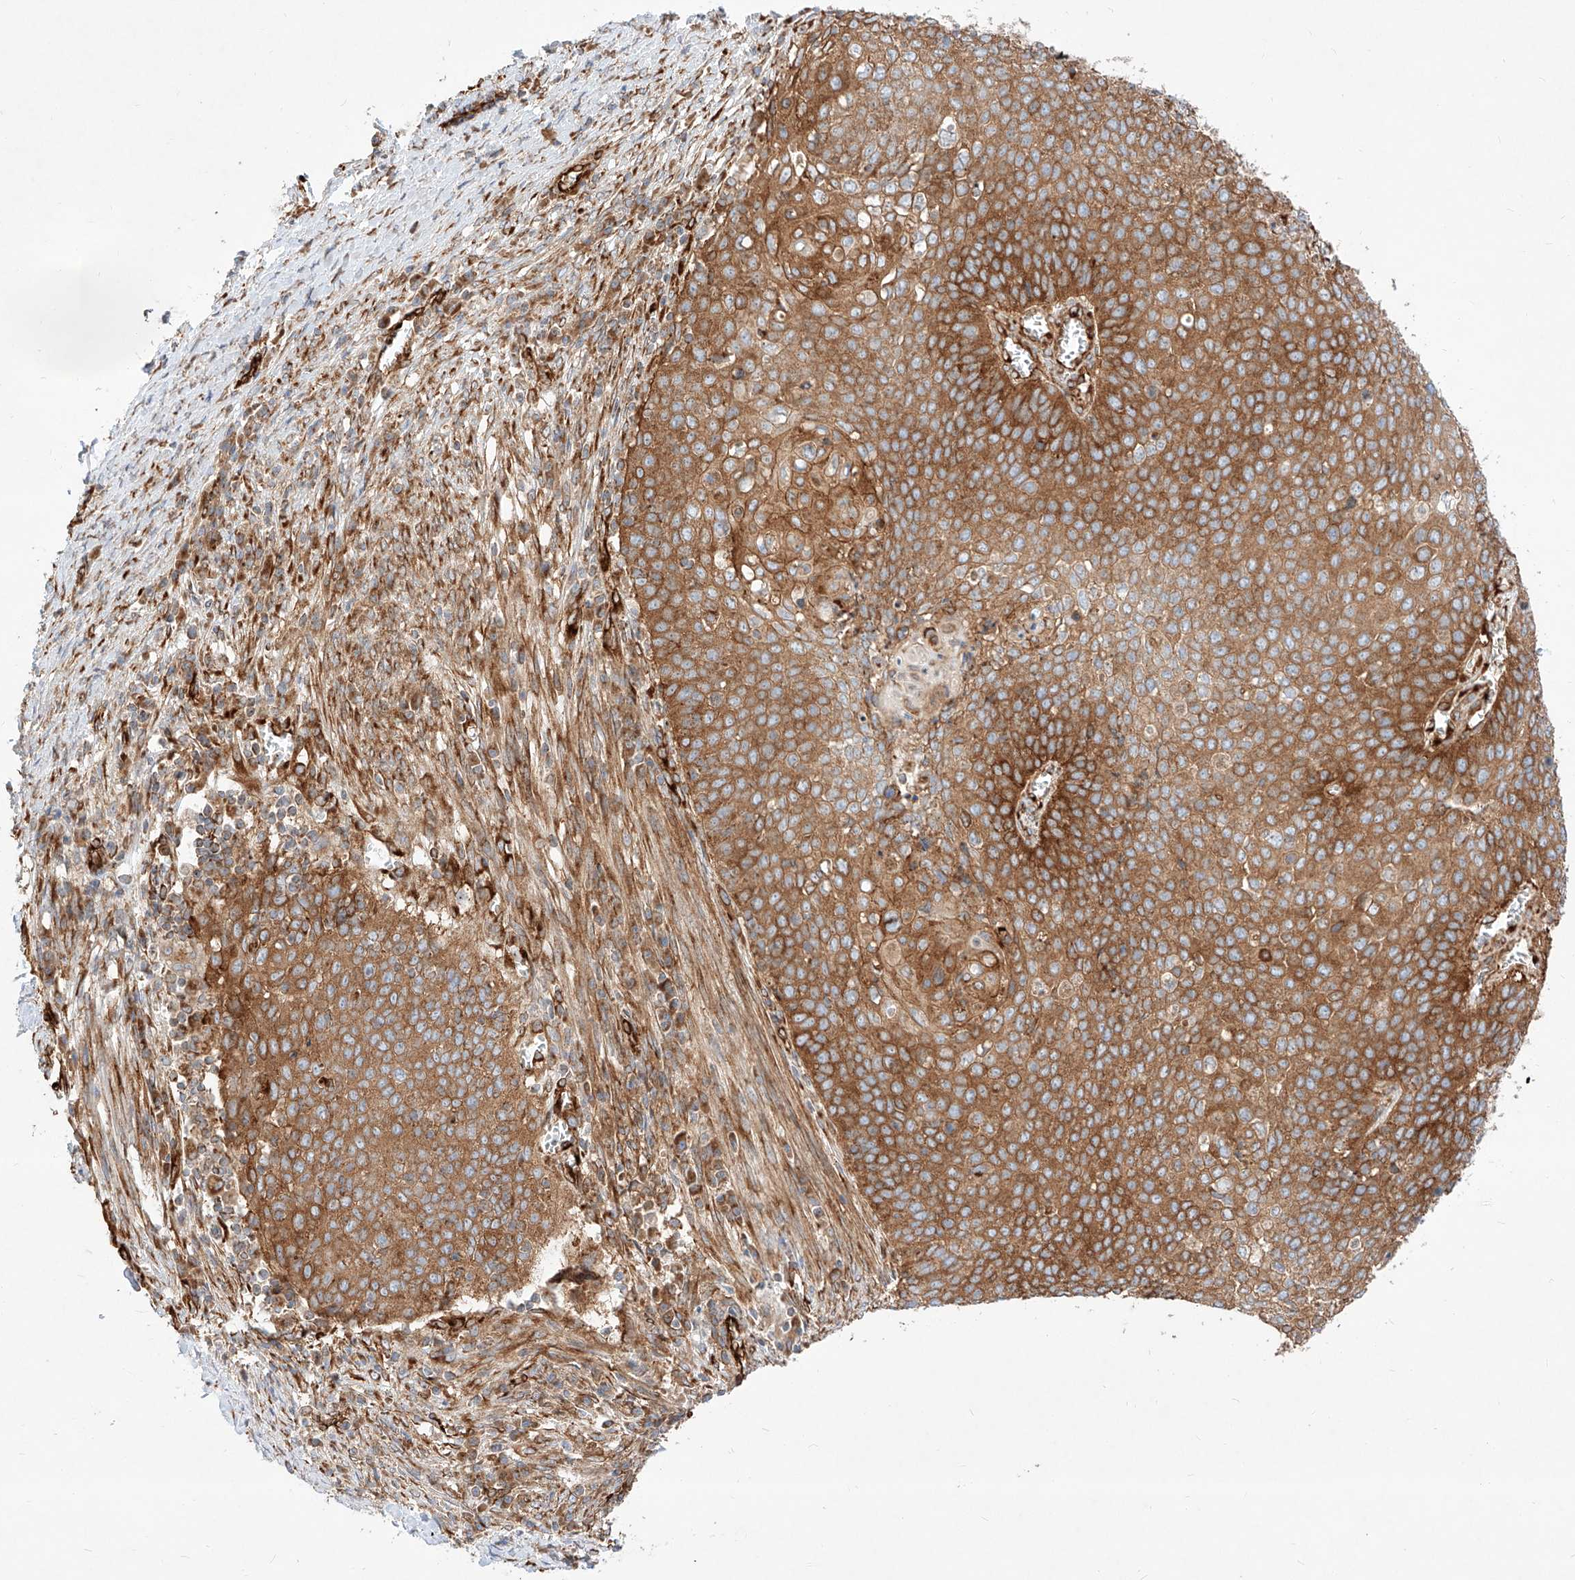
{"staining": {"intensity": "moderate", "quantity": ">75%", "location": "cytoplasmic/membranous"}, "tissue": "cervical cancer", "cell_type": "Tumor cells", "image_type": "cancer", "snomed": [{"axis": "morphology", "description": "Squamous cell carcinoma, NOS"}, {"axis": "topography", "description": "Cervix"}], "caption": "IHC micrograph of neoplastic tissue: cervical cancer stained using immunohistochemistry exhibits medium levels of moderate protein expression localized specifically in the cytoplasmic/membranous of tumor cells, appearing as a cytoplasmic/membranous brown color.", "gene": "CSGALNACT2", "patient": {"sex": "female", "age": 39}}